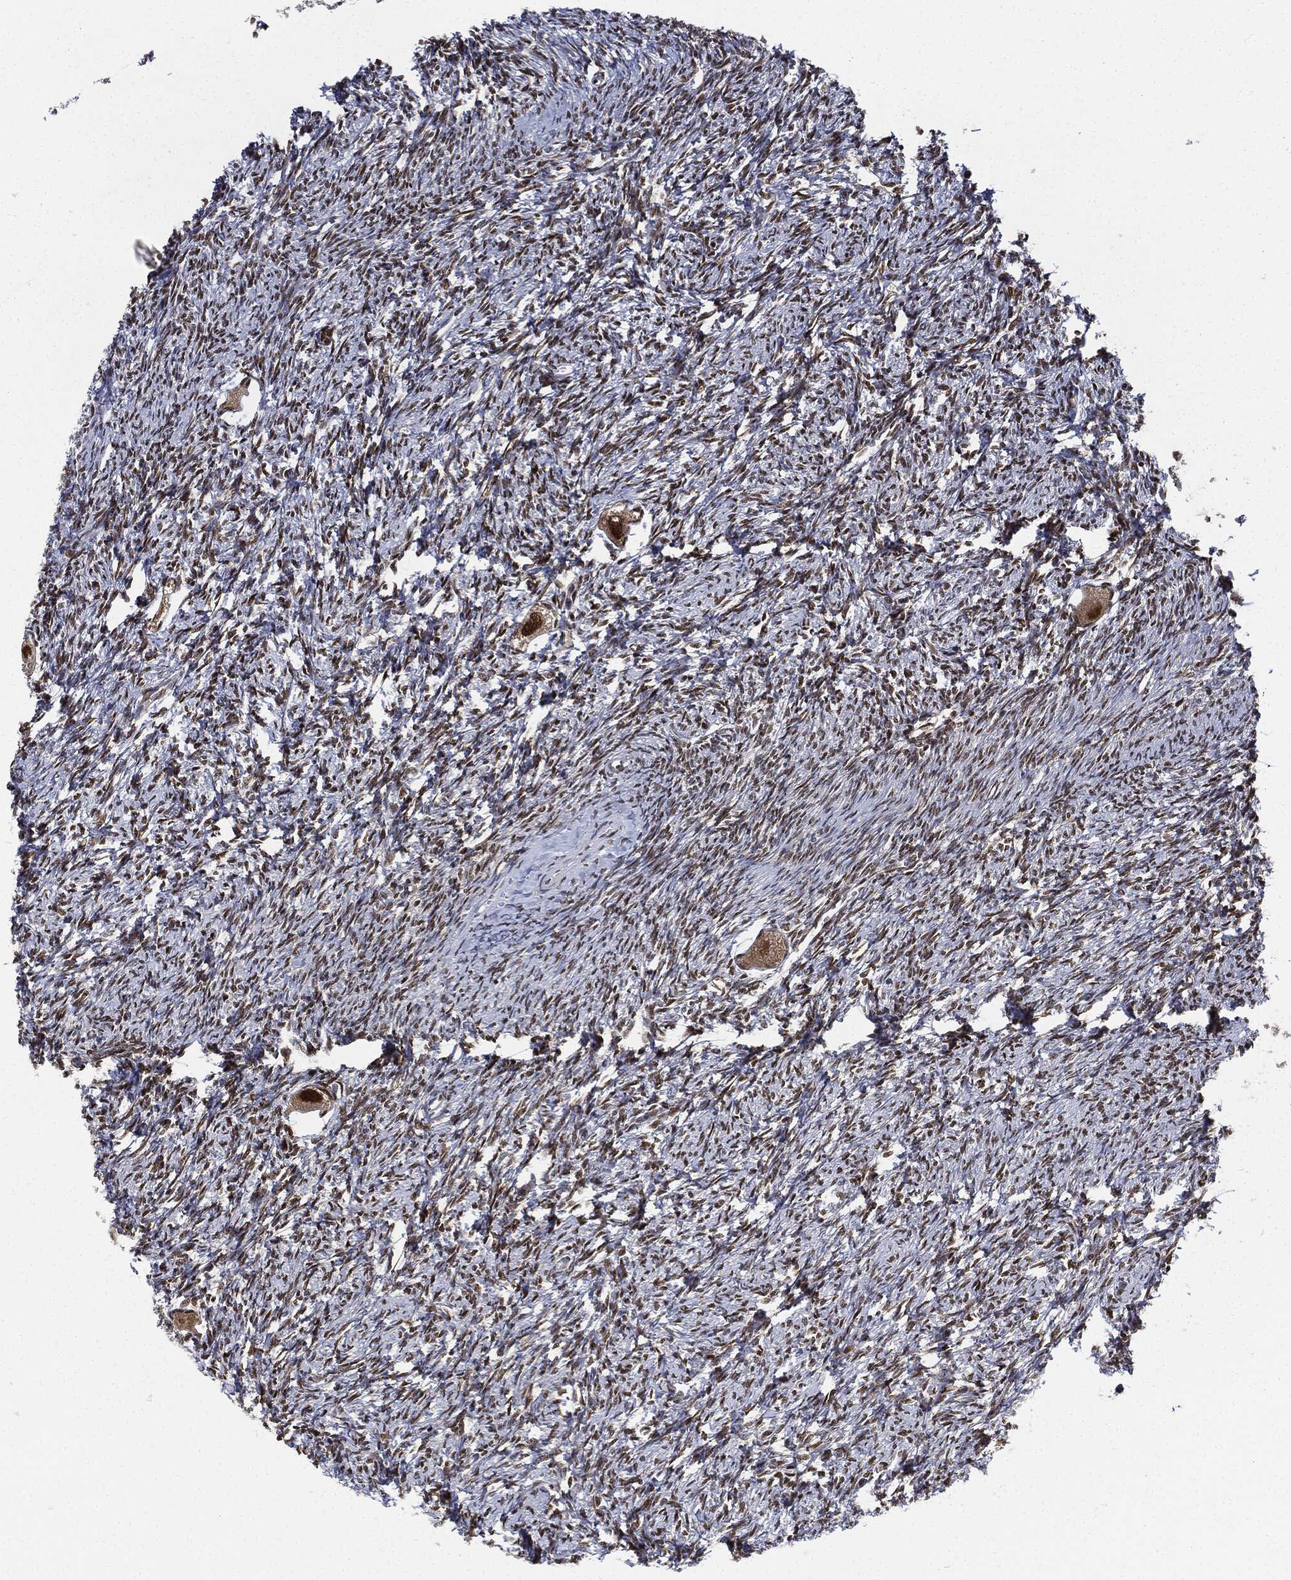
{"staining": {"intensity": "strong", "quantity": ">75%", "location": "nuclear"}, "tissue": "ovary", "cell_type": "Follicle cells", "image_type": "normal", "snomed": [{"axis": "morphology", "description": "Normal tissue, NOS"}, {"axis": "topography", "description": "Fallopian tube"}, {"axis": "topography", "description": "Ovary"}], "caption": "Immunohistochemistry (IHC) of benign human ovary reveals high levels of strong nuclear expression in approximately >75% of follicle cells.", "gene": "PCNA", "patient": {"sex": "female", "age": 33}}